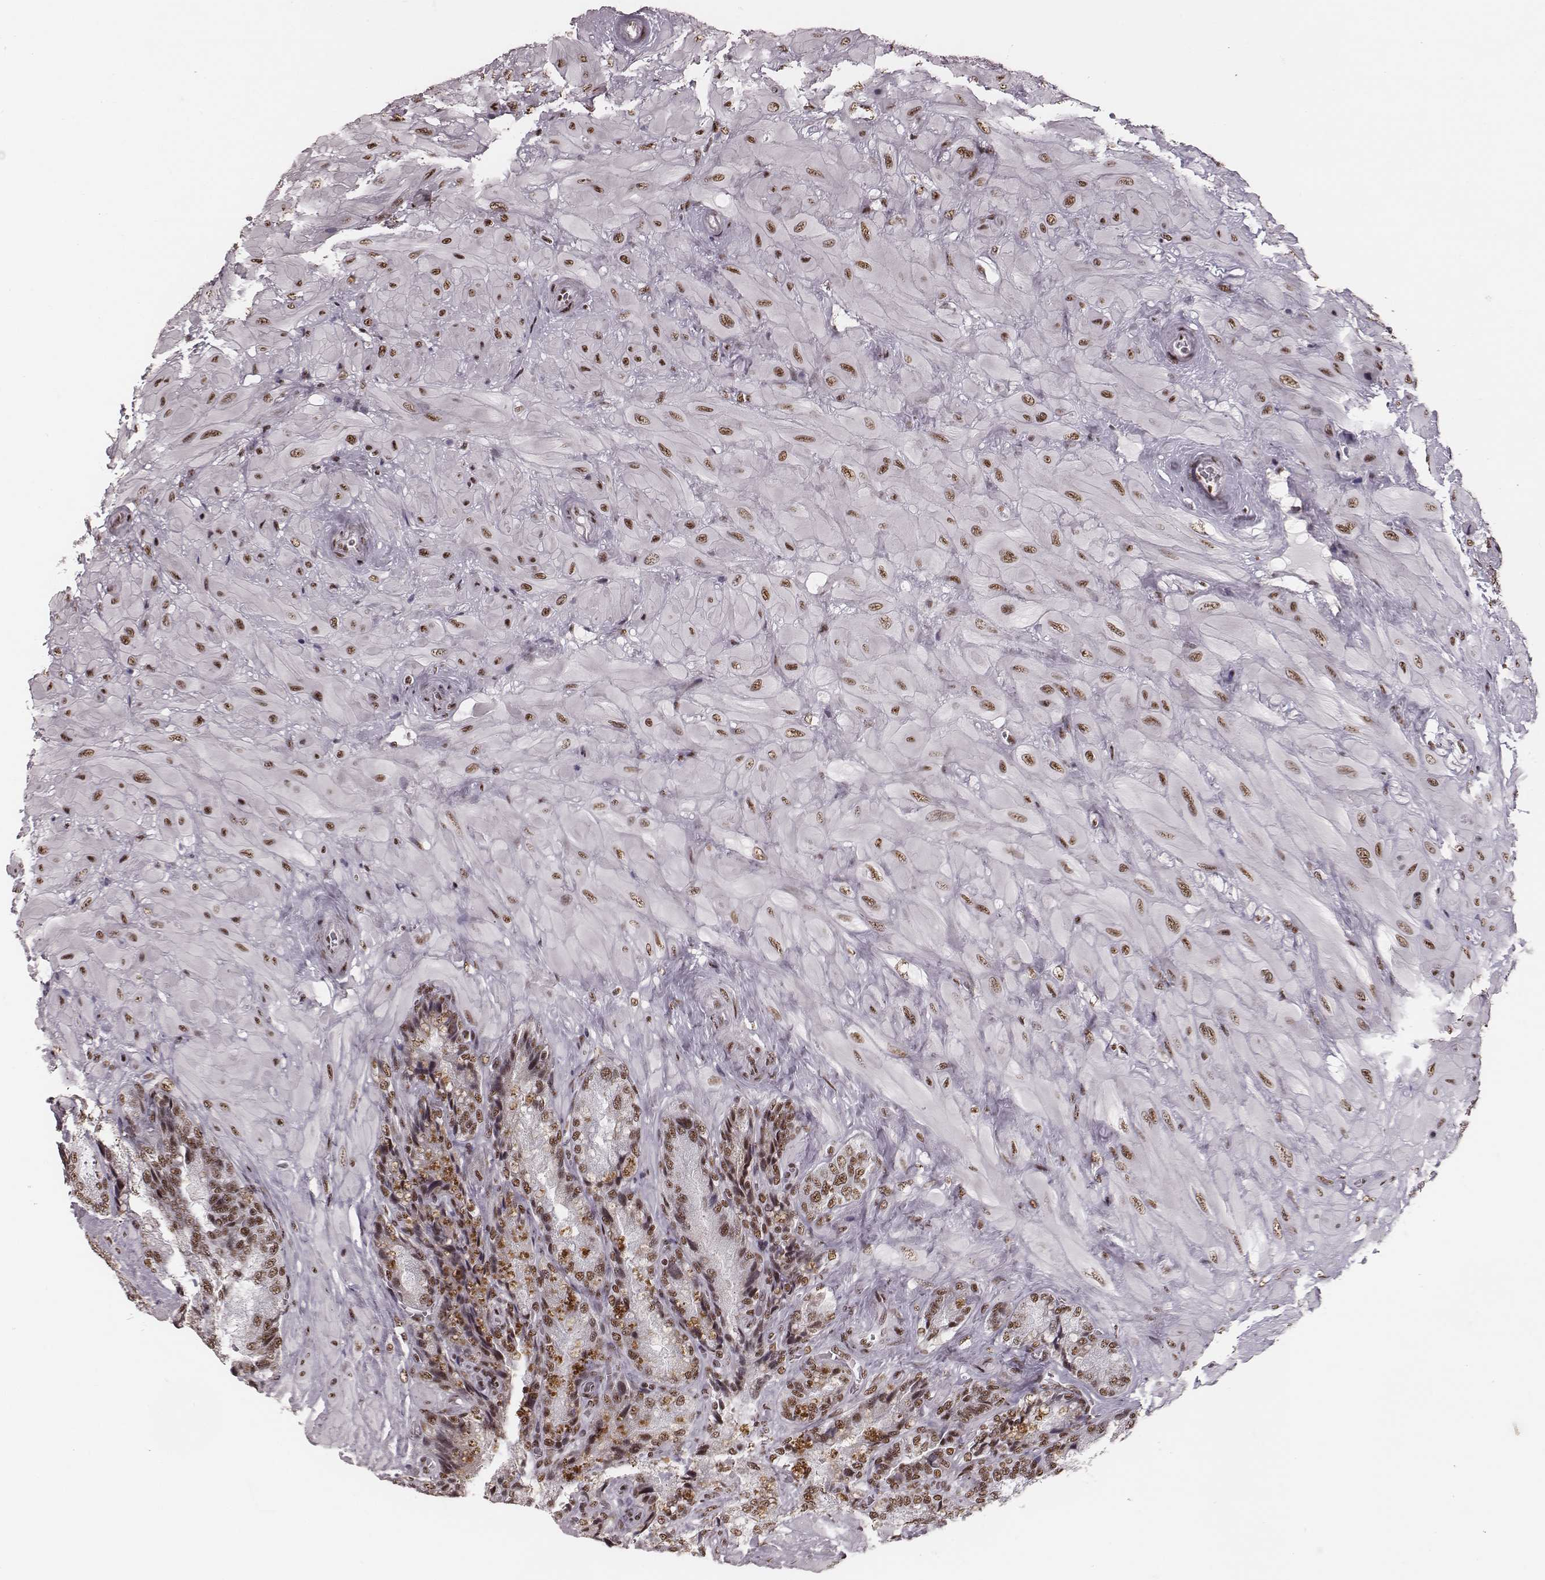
{"staining": {"intensity": "moderate", "quantity": ">75%", "location": "nuclear"}, "tissue": "seminal vesicle", "cell_type": "Glandular cells", "image_type": "normal", "snomed": [{"axis": "morphology", "description": "Normal tissue, NOS"}, {"axis": "topography", "description": "Seminal veicle"}], "caption": "An IHC histopathology image of benign tissue is shown. Protein staining in brown highlights moderate nuclear positivity in seminal vesicle within glandular cells. The protein is shown in brown color, while the nuclei are stained blue.", "gene": "LUC7L", "patient": {"sex": "male", "age": 57}}